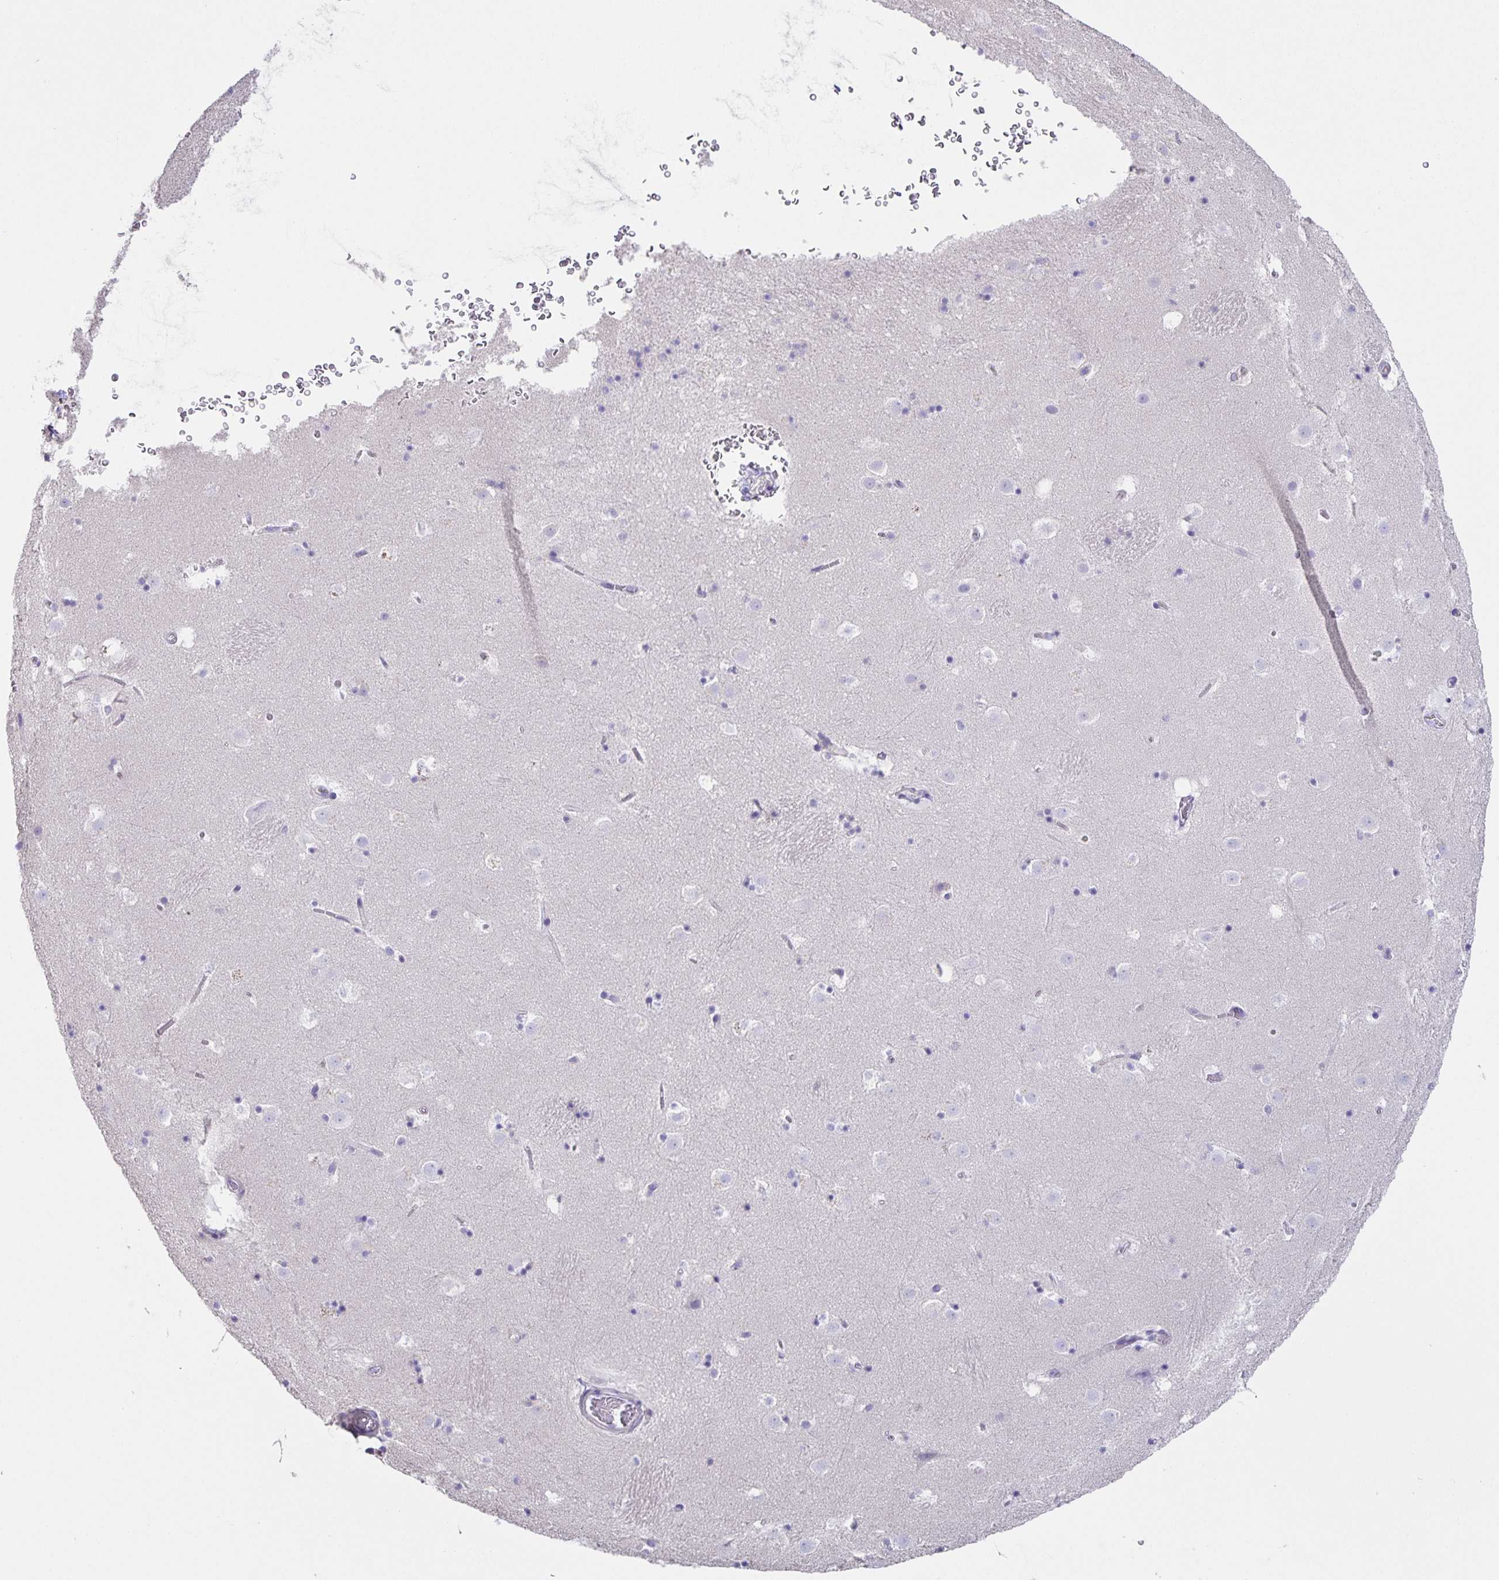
{"staining": {"intensity": "negative", "quantity": "none", "location": "none"}, "tissue": "caudate", "cell_type": "Glial cells", "image_type": "normal", "snomed": [{"axis": "morphology", "description": "Normal tissue, NOS"}, {"axis": "topography", "description": "Lateral ventricle wall"}], "caption": "High power microscopy image of an immunohistochemistry micrograph of benign caudate, revealing no significant positivity in glial cells. Nuclei are stained in blue.", "gene": "PRR36", "patient": {"sex": "male", "age": 37}}